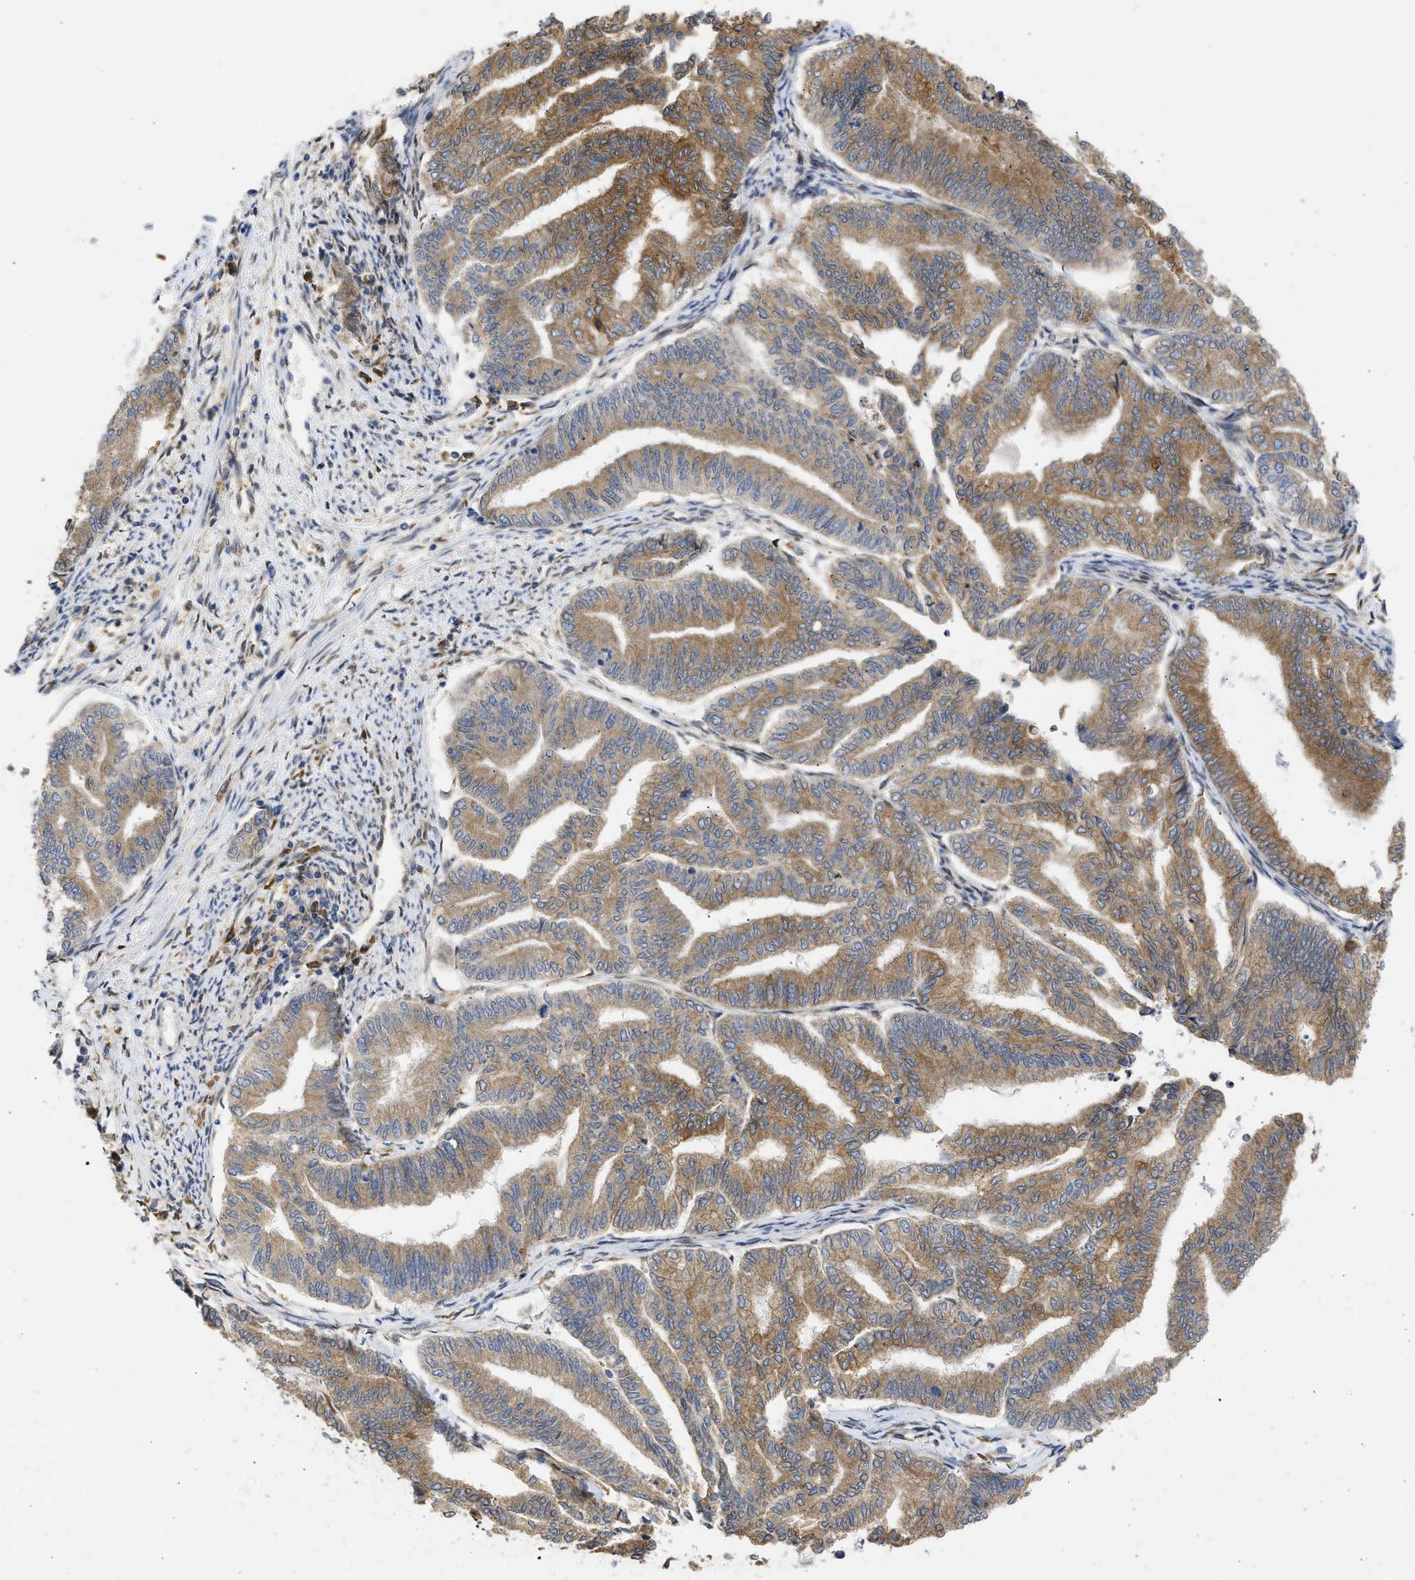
{"staining": {"intensity": "moderate", "quantity": ">75%", "location": "cytoplasmic/membranous"}, "tissue": "endometrial cancer", "cell_type": "Tumor cells", "image_type": "cancer", "snomed": [{"axis": "morphology", "description": "Adenocarcinoma, NOS"}, {"axis": "topography", "description": "Endometrium"}], "caption": "Approximately >75% of tumor cells in human endometrial adenocarcinoma demonstrate moderate cytoplasmic/membranous protein staining as visualized by brown immunohistochemical staining.", "gene": "TMED1", "patient": {"sex": "female", "age": 79}}